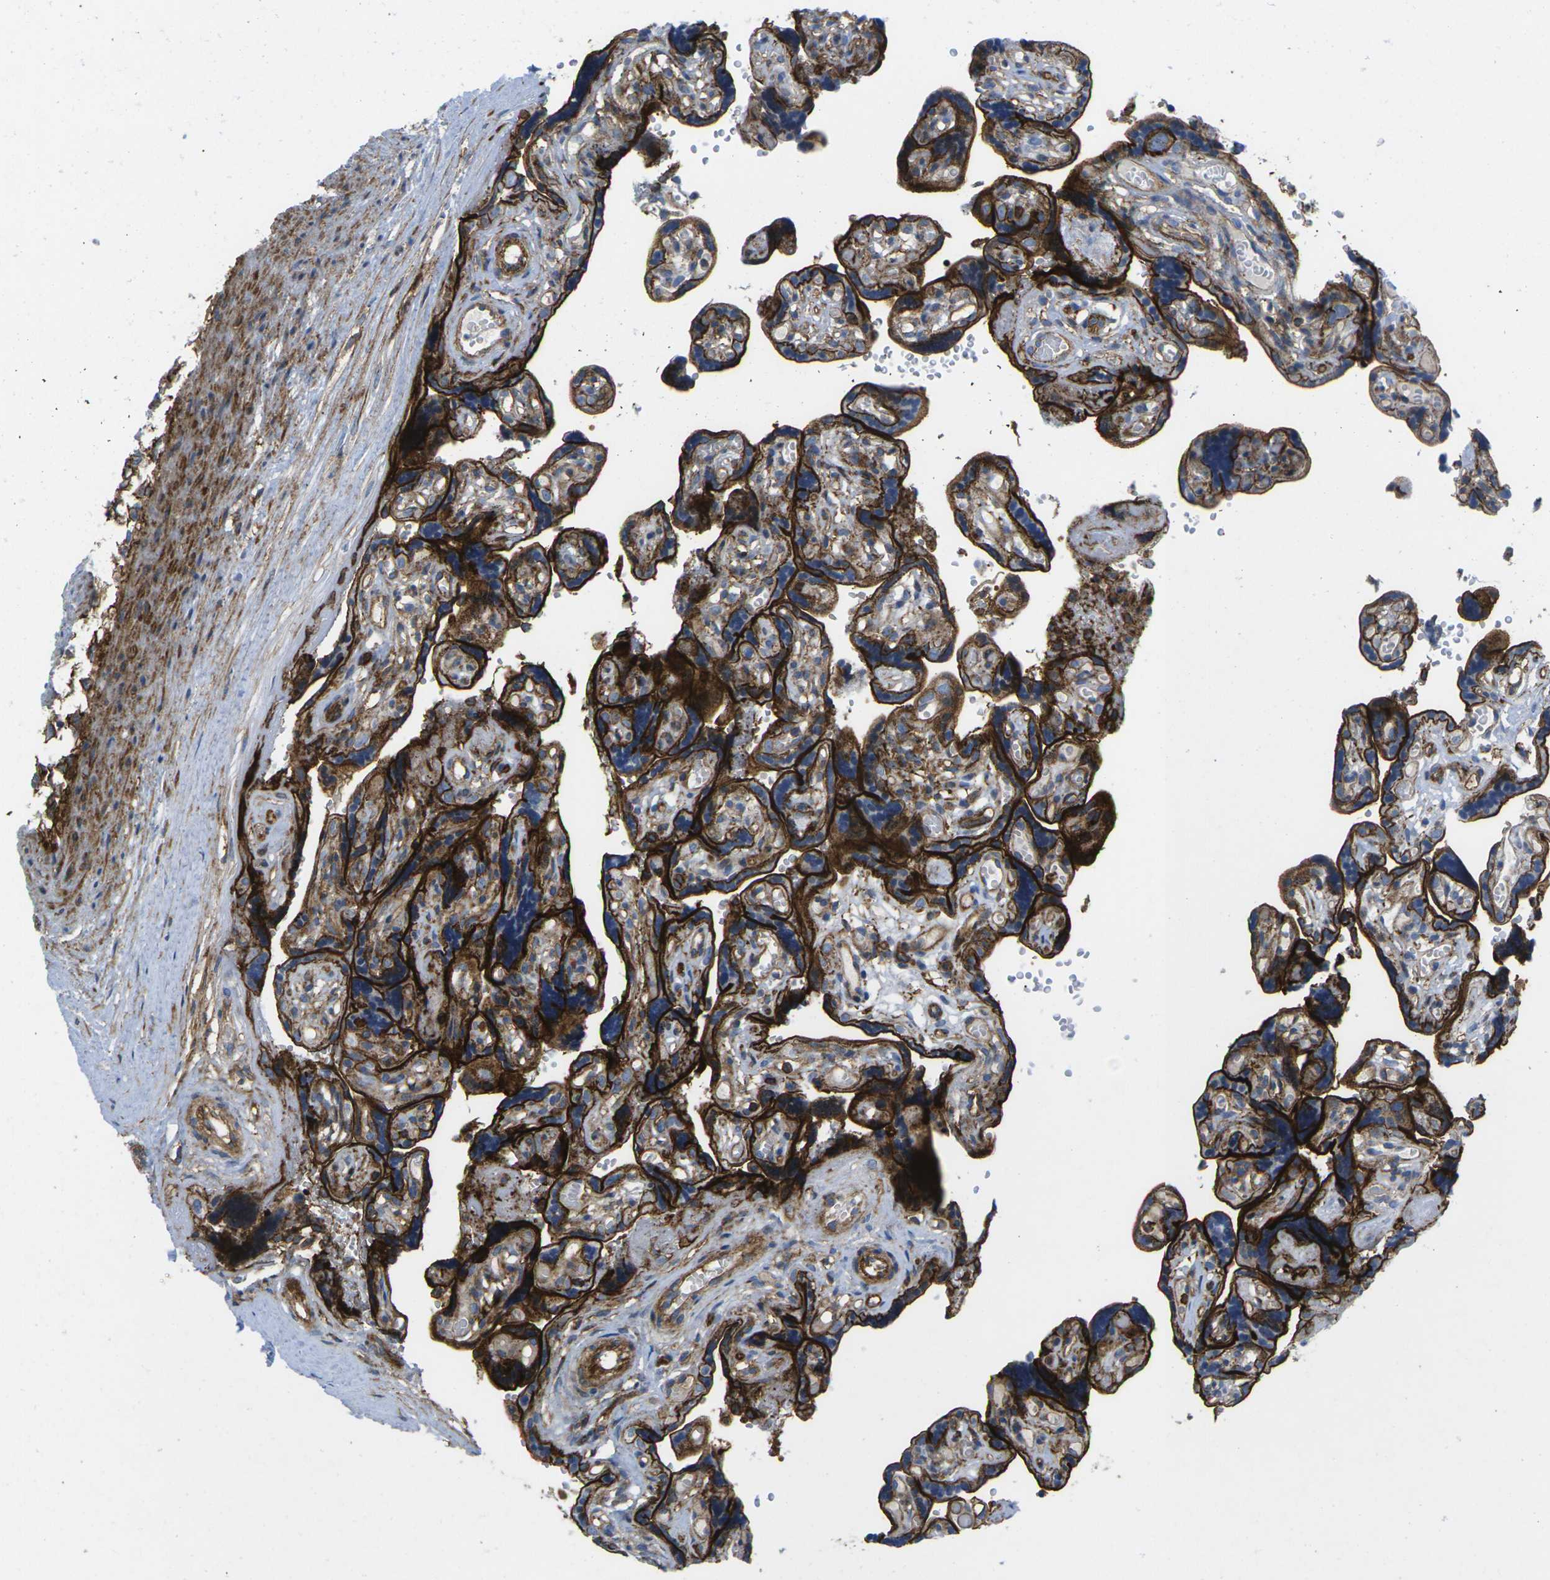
{"staining": {"intensity": "moderate", "quantity": "<25%", "location": "cytoplasmic/membranous"}, "tissue": "placenta", "cell_type": "Decidual cells", "image_type": "normal", "snomed": [{"axis": "morphology", "description": "Normal tissue, NOS"}, {"axis": "topography", "description": "Placenta"}], "caption": "Moderate cytoplasmic/membranous protein positivity is present in approximately <25% of decidual cells in placenta.", "gene": "IQGAP1", "patient": {"sex": "female", "age": 30}}